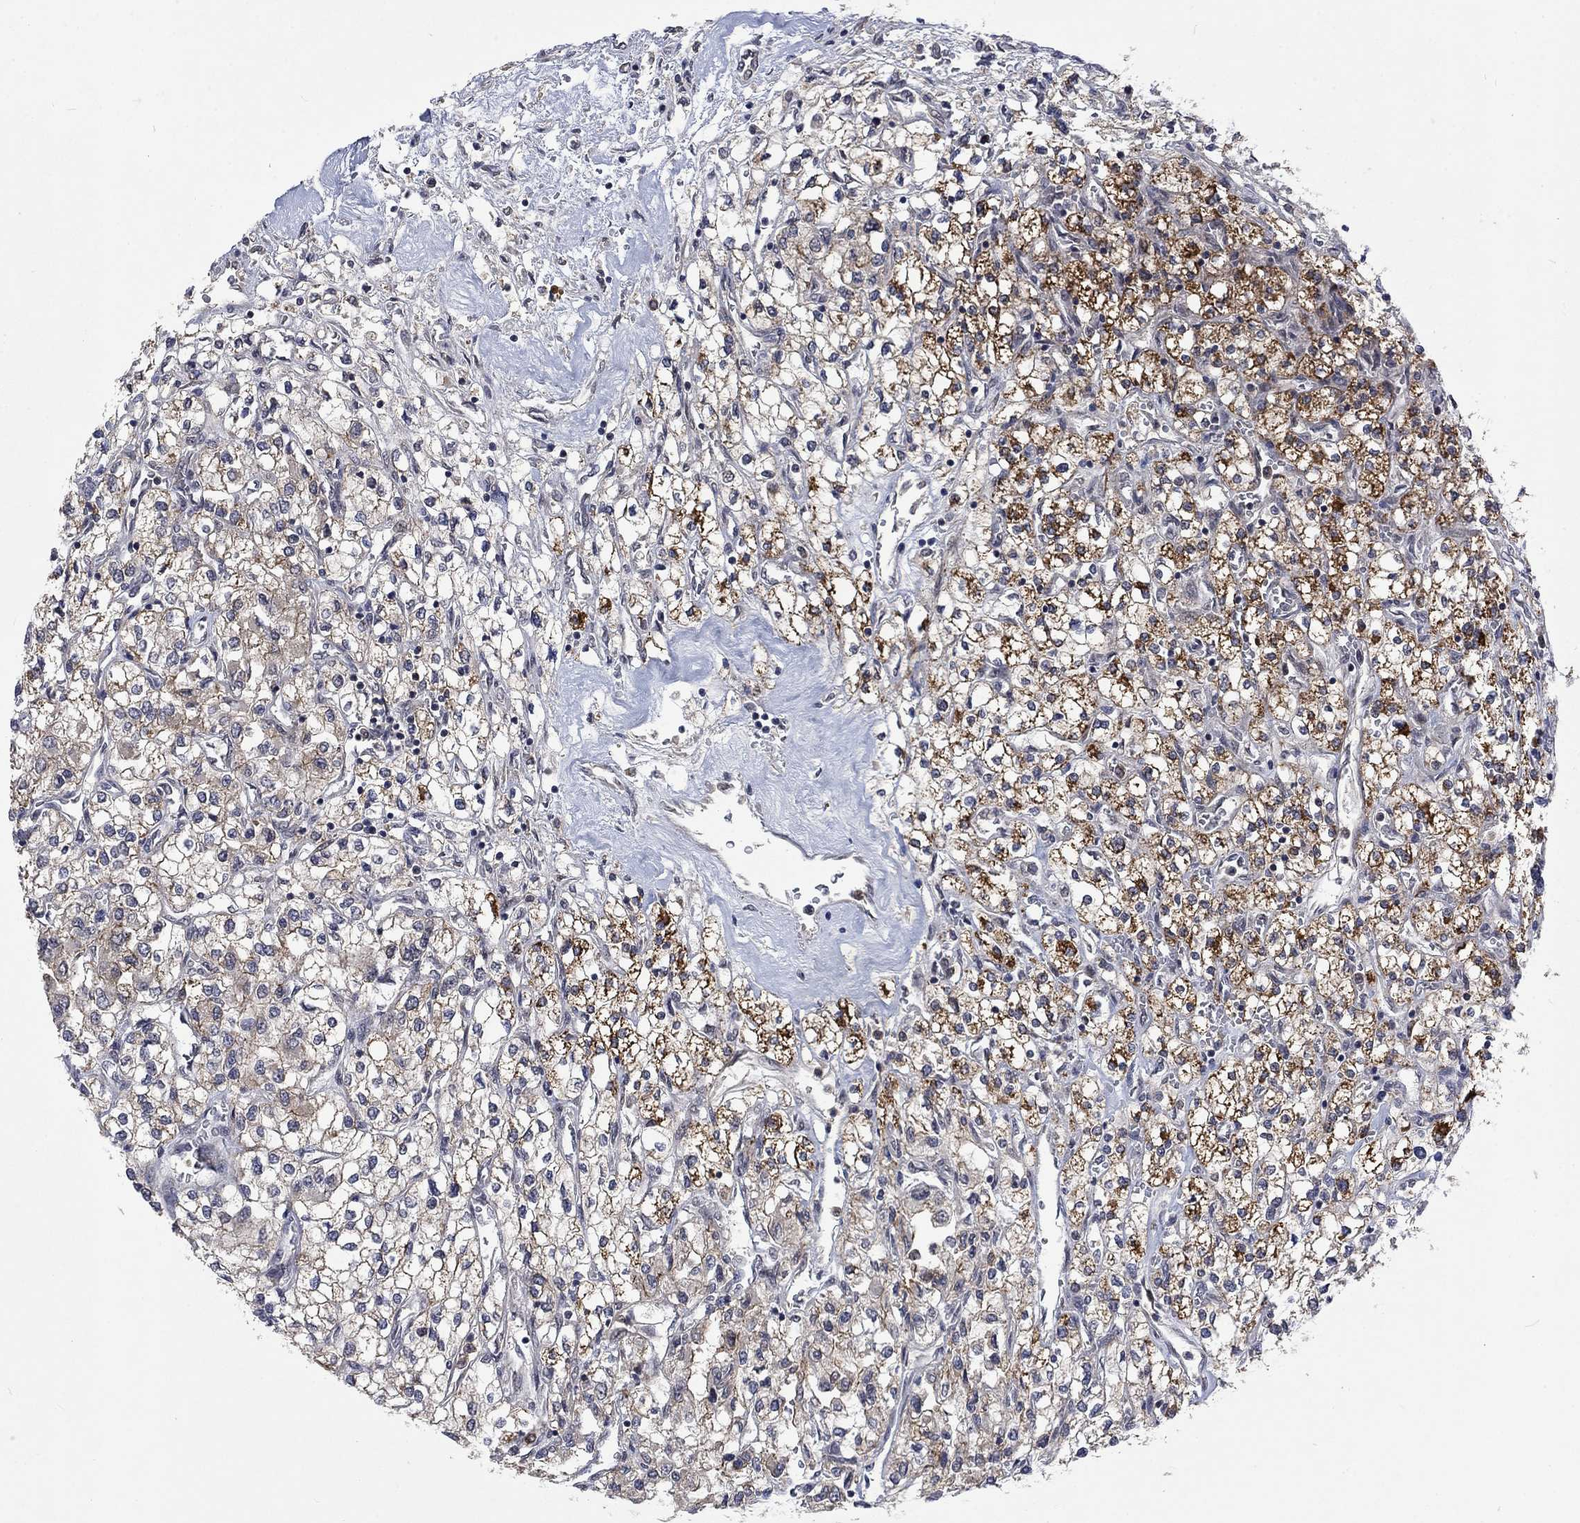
{"staining": {"intensity": "strong", "quantity": "25%-75%", "location": "cytoplasmic/membranous"}, "tissue": "renal cancer", "cell_type": "Tumor cells", "image_type": "cancer", "snomed": [{"axis": "morphology", "description": "Adenocarcinoma, NOS"}, {"axis": "topography", "description": "Kidney"}], "caption": "Adenocarcinoma (renal) stained with a brown dye displays strong cytoplasmic/membranous positive staining in approximately 25%-75% of tumor cells.", "gene": "PPP1R9A", "patient": {"sex": "male", "age": 80}}